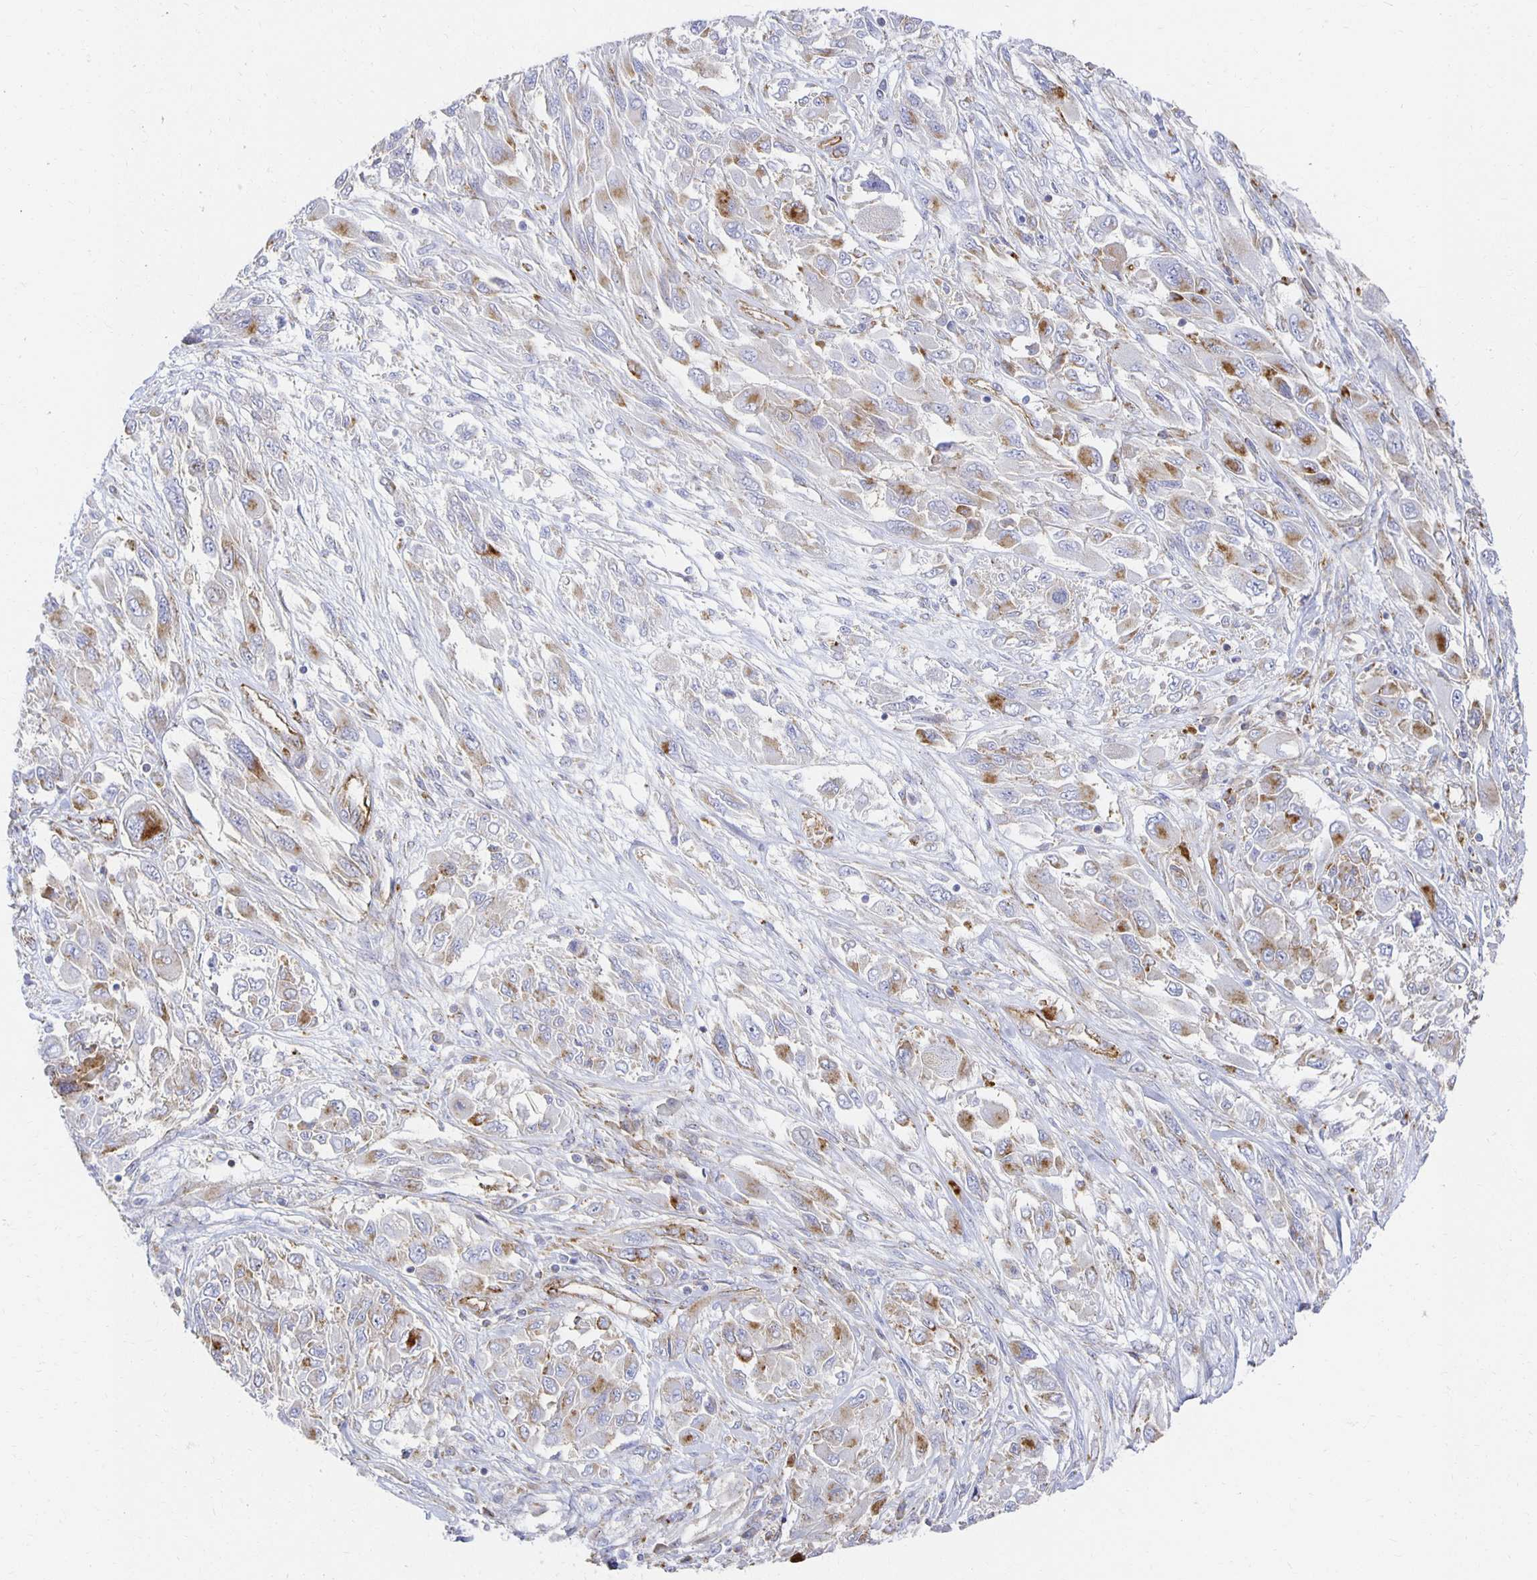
{"staining": {"intensity": "moderate", "quantity": "25%-75%", "location": "cytoplasmic/membranous"}, "tissue": "melanoma", "cell_type": "Tumor cells", "image_type": "cancer", "snomed": [{"axis": "morphology", "description": "Malignant melanoma, NOS"}, {"axis": "topography", "description": "Skin"}], "caption": "IHC staining of malignant melanoma, which displays medium levels of moderate cytoplasmic/membranous positivity in about 25%-75% of tumor cells indicating moderate cytoplasmic/membranous protein expression. The staining was performed using DAB (3,3'-diaminobenzidine) (brown) for protein detection and nuclei were counterstained in hematoxylin (blue).", "gene": "TAAR1", "patient": {"sex": "female", "age": 91}}